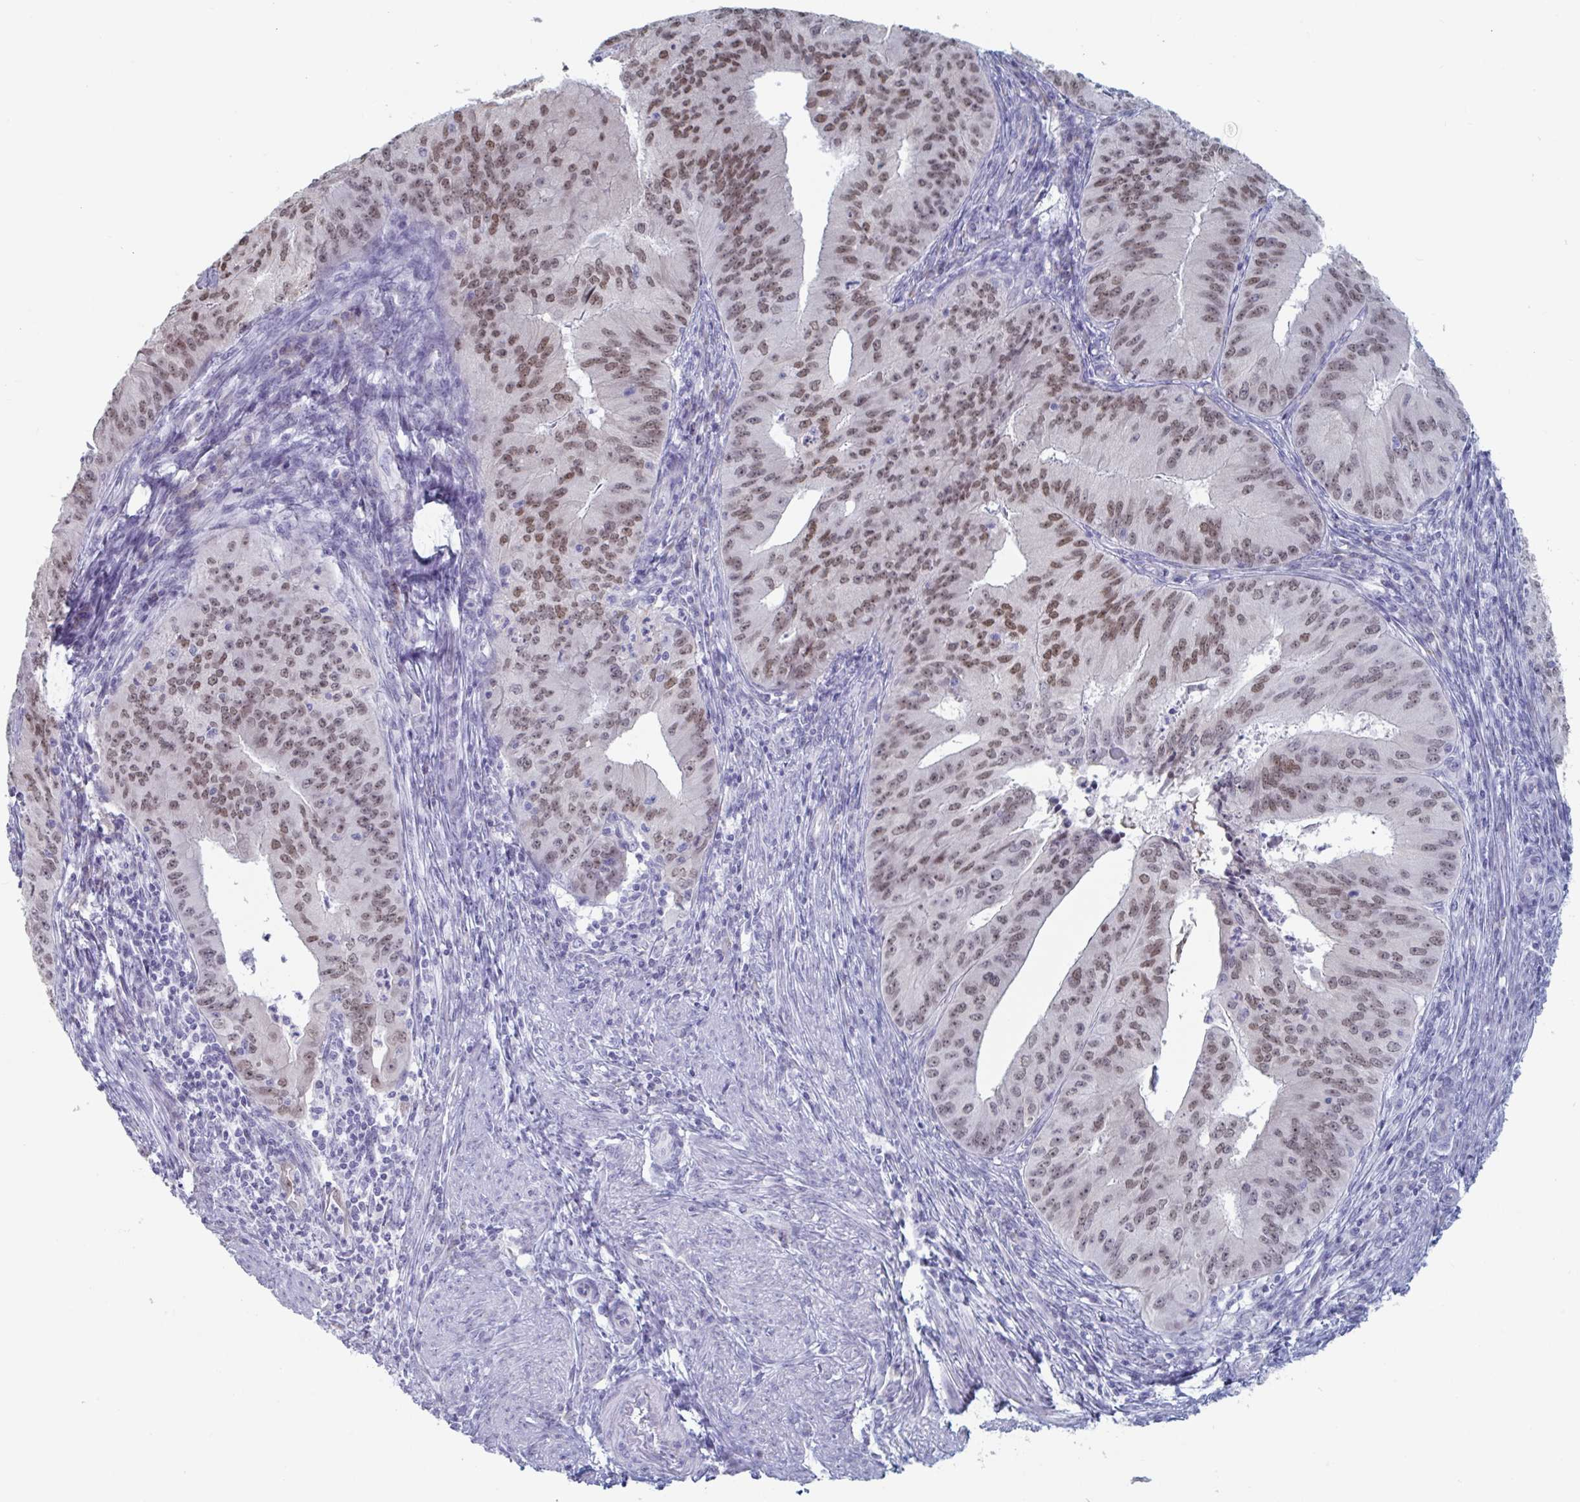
{"staining": {"intensity": "moderate", "quantity": "25%-75%", "location": "nuclear"}, "tissue": "endometrial cancer", "cell_type": "Tumor cells", "image_type": "cancer", "snomed": [{"axis": "morphology", "description": "Adenocarcinoma, NOS"}, {"axis": "topography", "description": "Endometrium"}], "caption": "Immunohistochemistry image of endometrial cancer stained for a protein (brown), which demonstrates medium levels of moderate nuclear expression in approximately 25%-75% of tumor cells.", "gene": "FOXA1", "patient": {"sex": "female", "age": 50}}